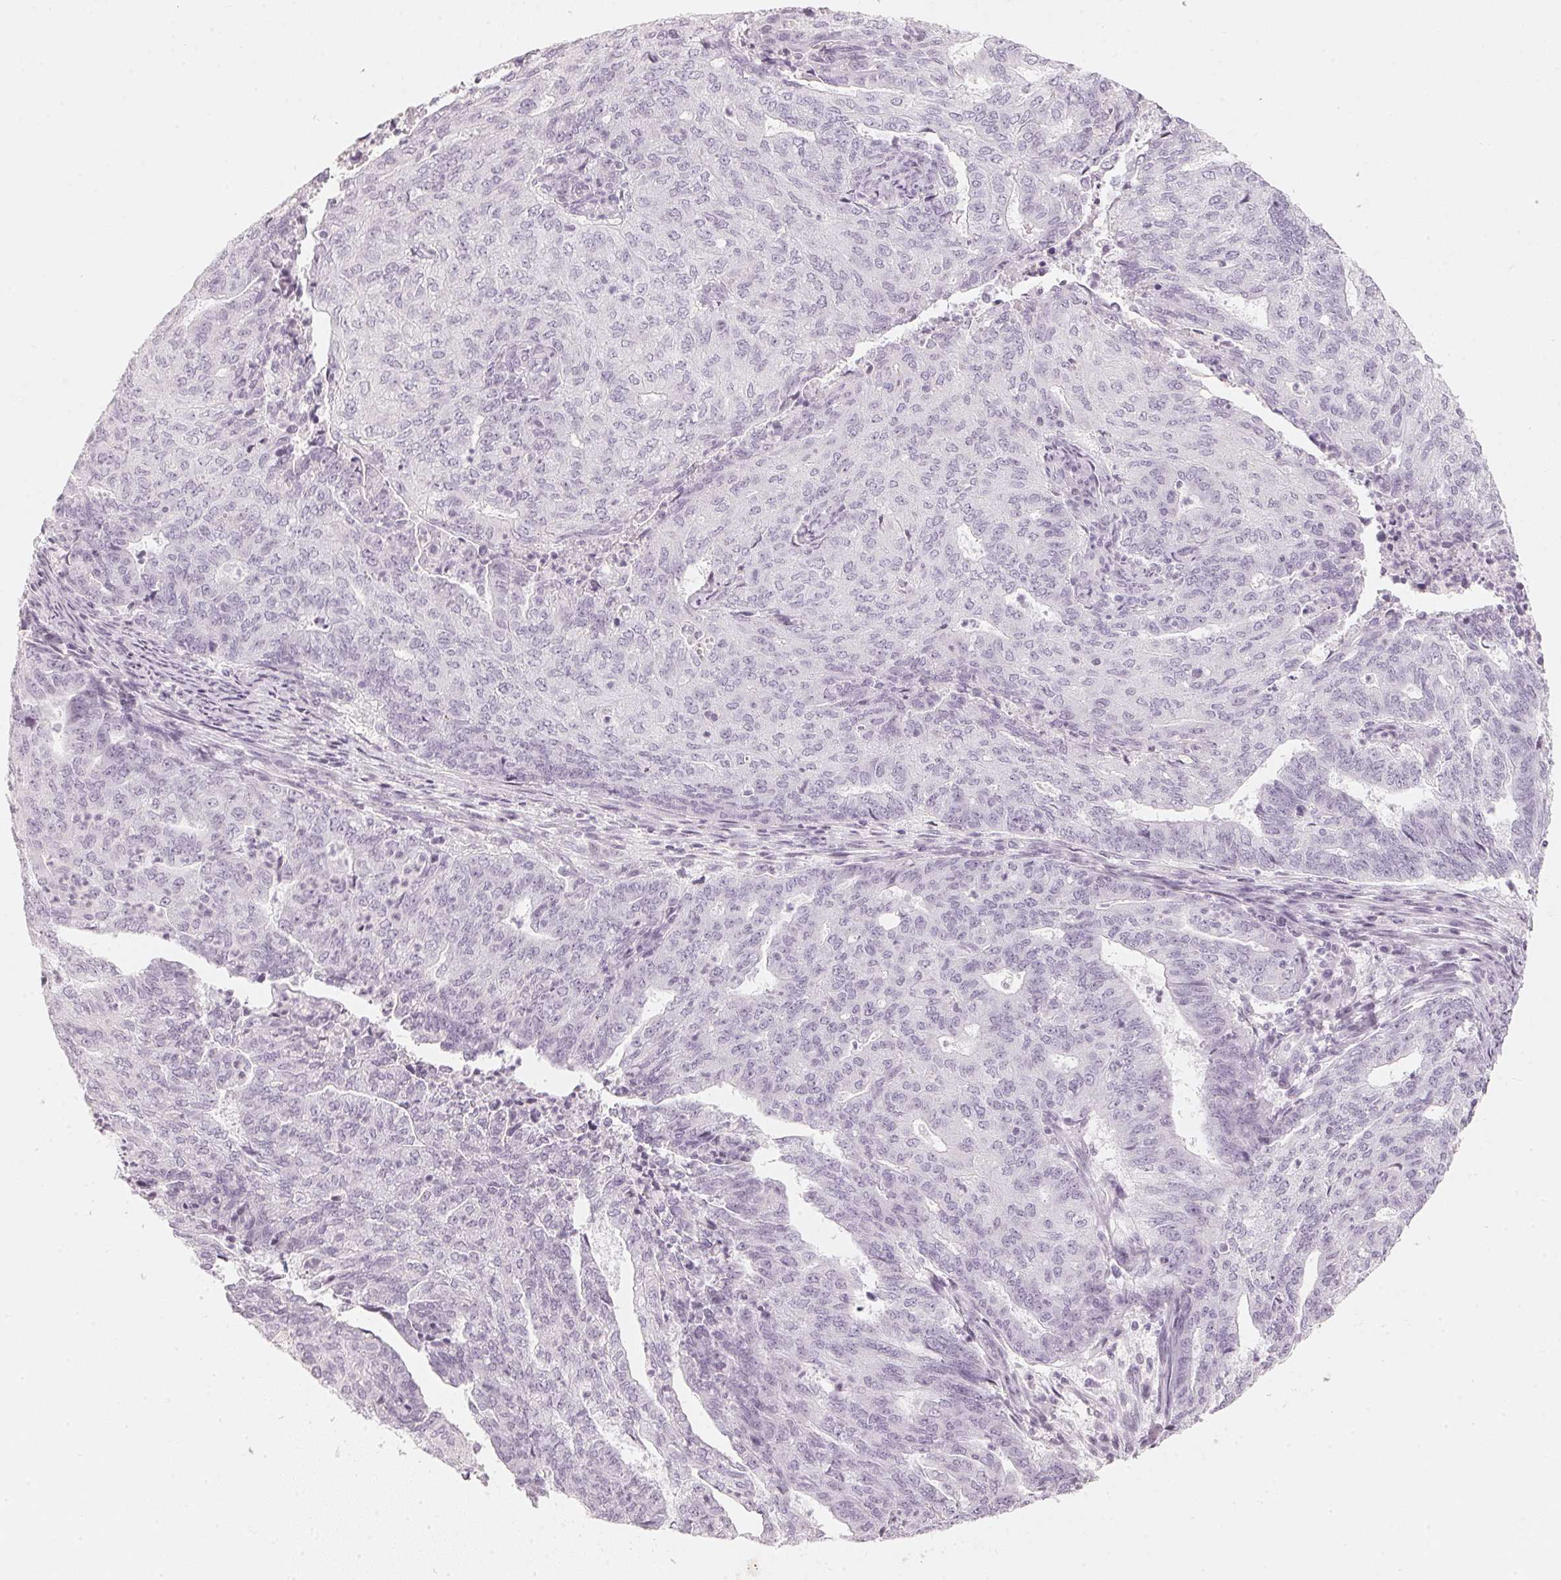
{"staining": {"intensity": "negative", "quantity": "none", "location": "none"}, "tissue": "endometrial cancer", "cell_type": "Tumor cells", "image_type": "cancer", "snomed": [{"axis": "morphology", "description": "Adenocarcinoma, NOS"}, {"axis": "topography", "description": "Endometrium"}], "caption": "A micrograph of endometrial cancer stained for a protein demonstrates no brown staining in tumor cells.", "gene": "SLC22A8", "patient": {"sex": "female", "age": 82}}